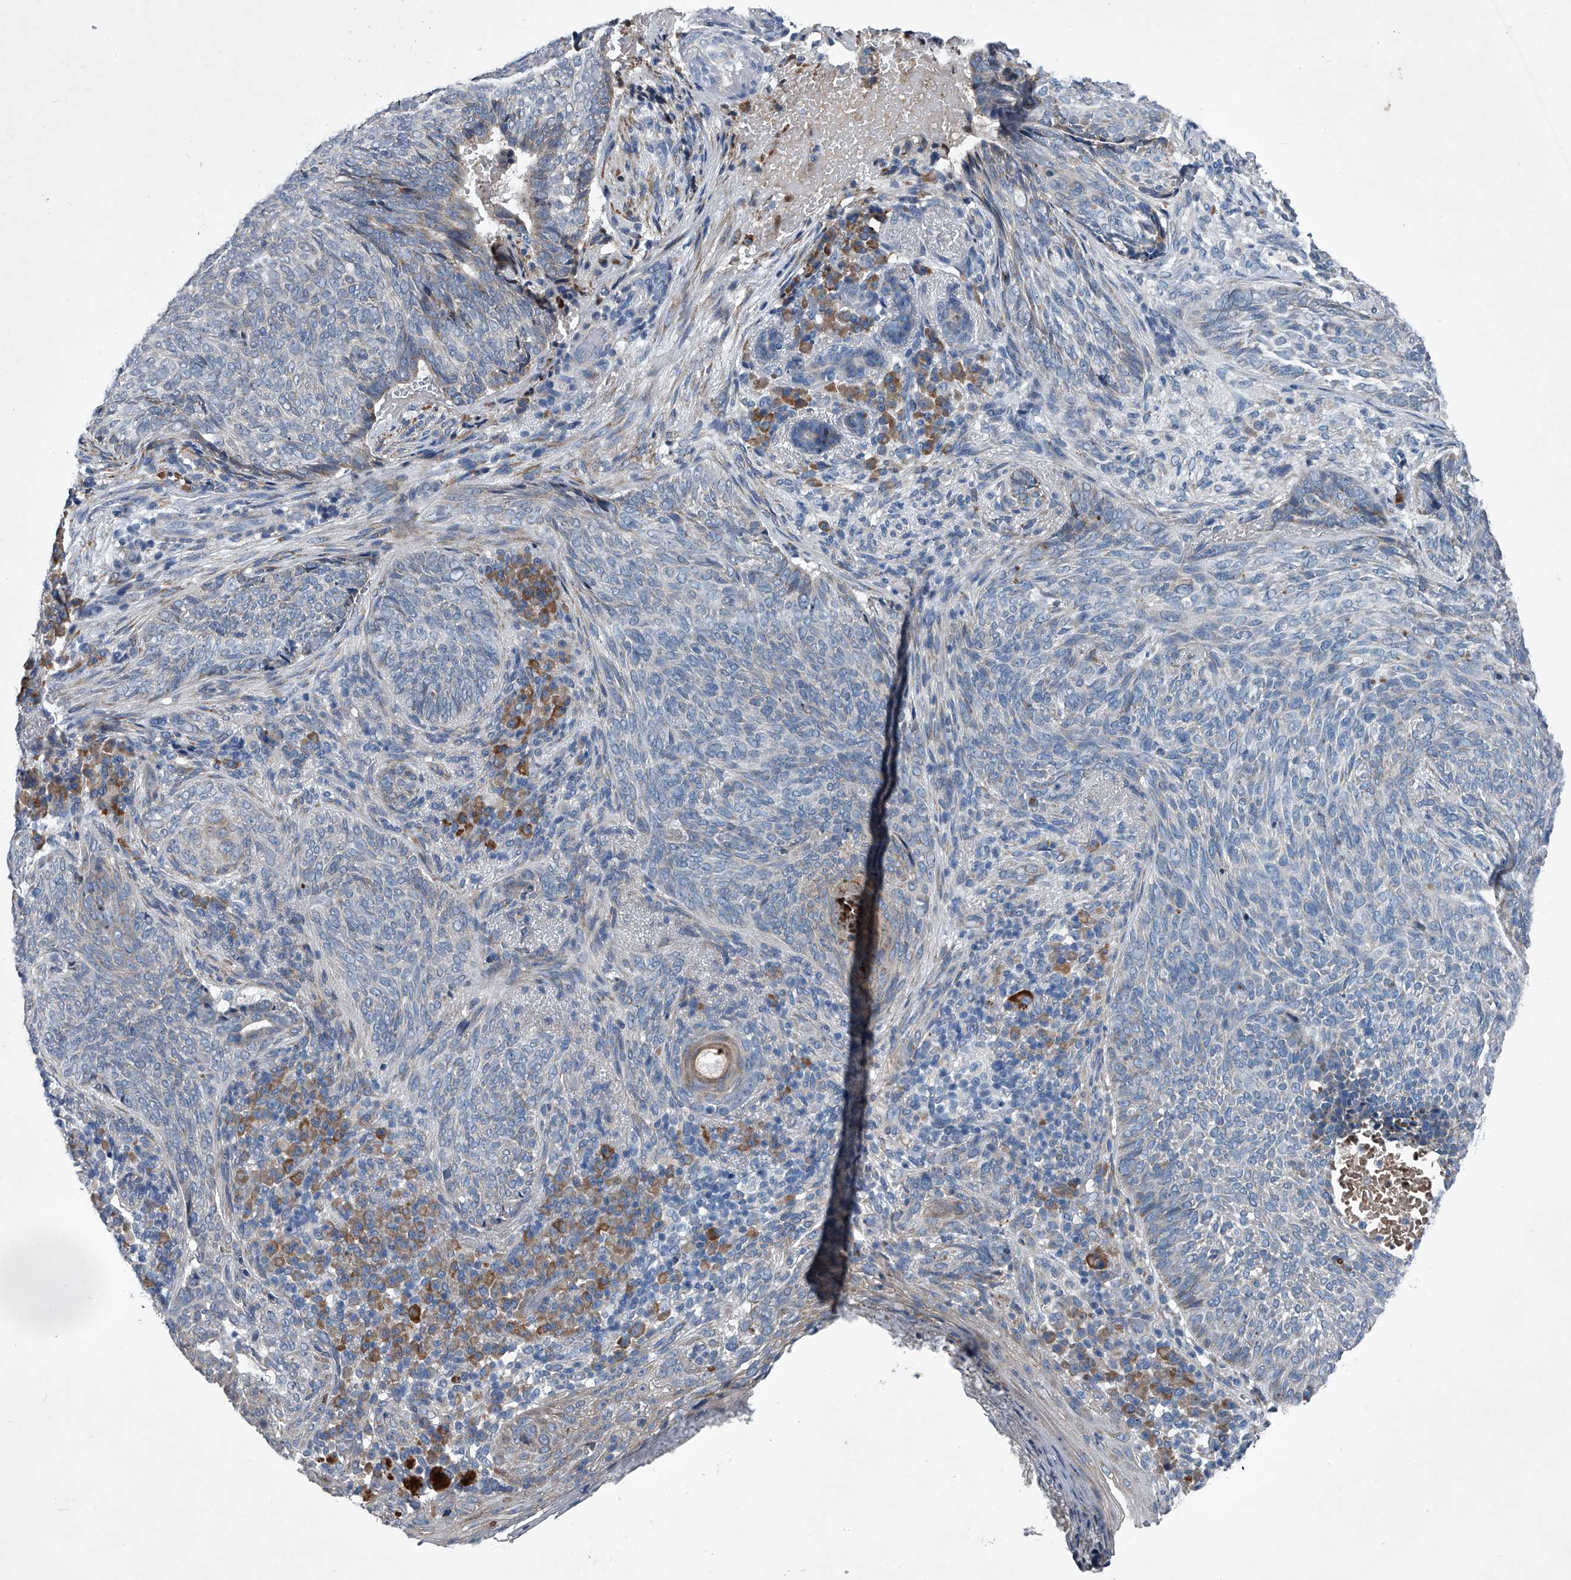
{"staining": {"intensity": "negative", "quantity": "none", "location": "none"}, "tissue": "skin cancer", "cell_type": "Tumor cells", "image_type": "cancer", "snomed": [{"axis": "morphology", "description": "Basal cell carcinoma"}, {"axis": "topography", "description": "Skin"}], "caption": "This image is of basal cell carcinoma (skin) stained with IHC to label a protein in brown with the nuclei are counter-stained blue. There is no staining in tumor cells.", "gene": "ABCG1", "patient": {"sex": "male", "age": 85}}